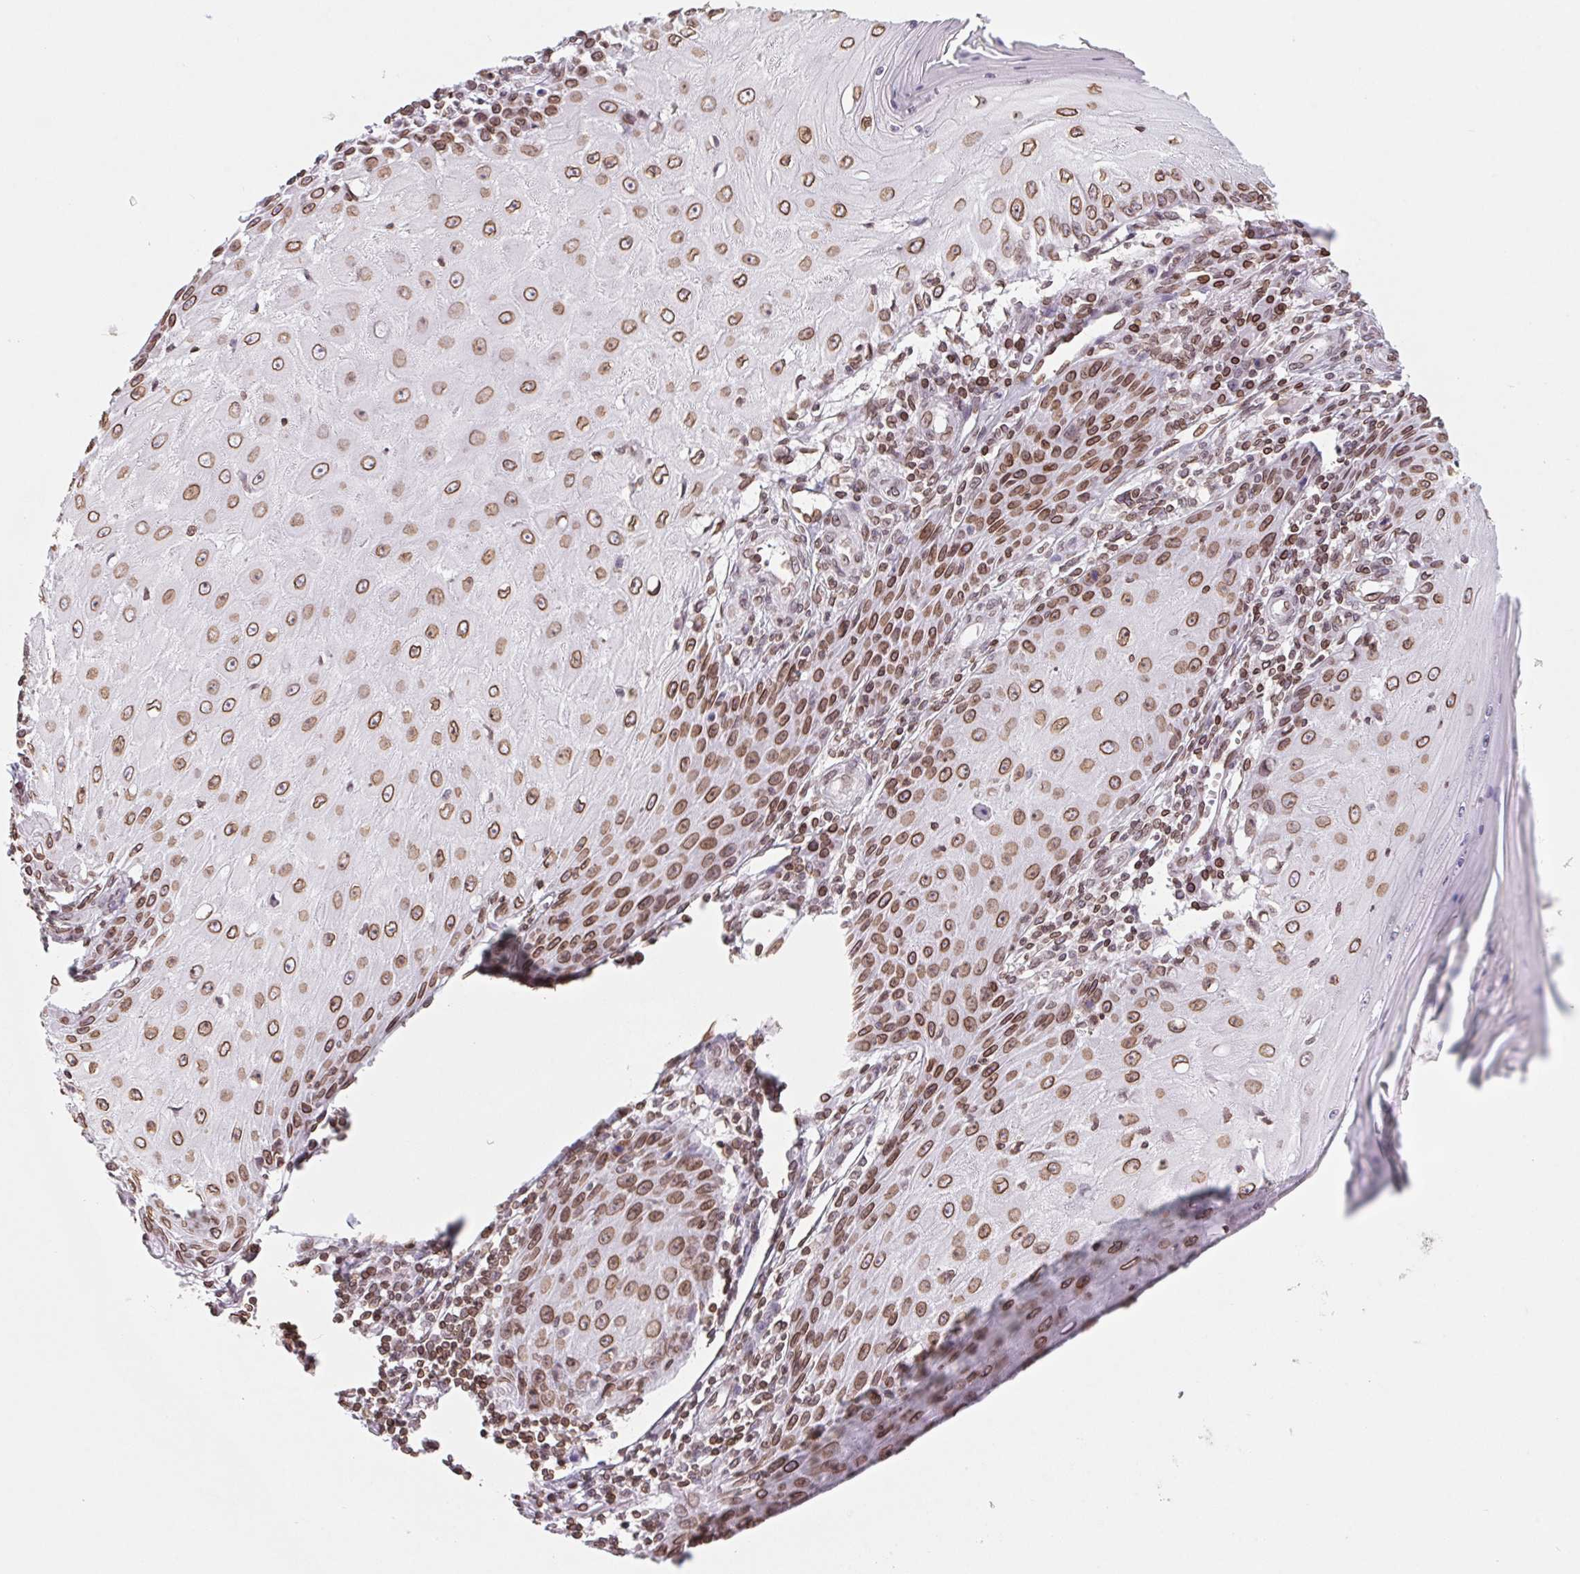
{"staining": {"intensity": "strong", "quantity": ">75%", "location": "cytoplasmic/membranous,nuclear"}, "tissue": "skin cancer", "cell_type": "Tumor cells", "image_type": "cancer", "snomed": [{"axis": "morphology", "description": "Squamous cell carcinoma, NOS"}, {"axis": "topography", "description": "Skin"}], "caption": "Skin cancer stained for a protein demonstrates strong cytoplasmic/membranous and nuclear positivity in tumor cells.", "gene": "LMNB2", "patient": {"sex": "female", "age": 73}}